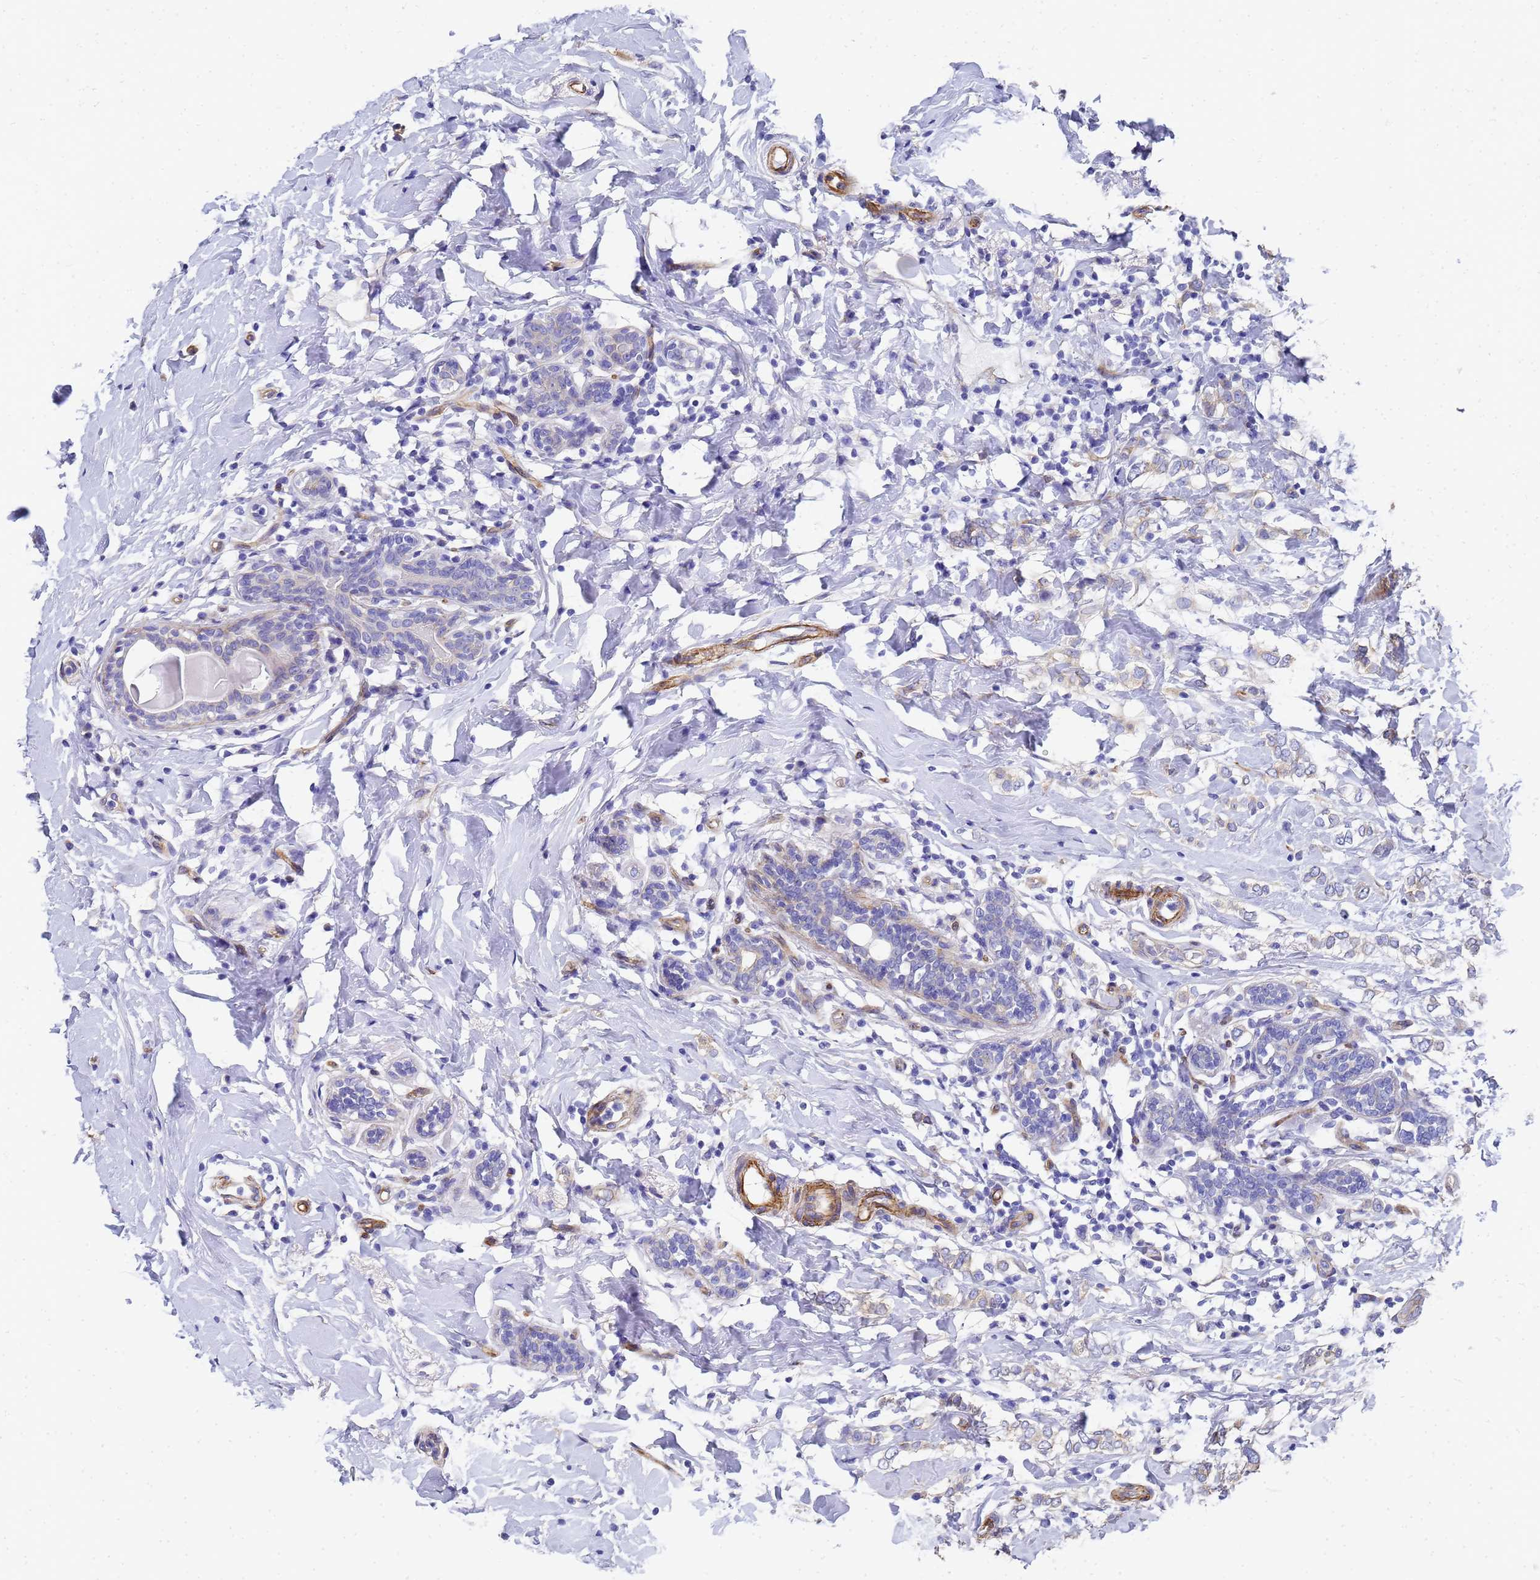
{"staining": {"intensity": "negative", "quantity": "none", "location": "none"}, "tissue": "breast cancer", "cell_type": "Tumor cells", "image_type": "cancer", "snomed": [{"axis": "morphology", "description": "Normal tissue, NOS"}, {"axis": "morphology", "description": "Lobular carcinoma"}, {"axis": "topography", "description": "Breast"}], "caption": "The image reveals no significant staining in tumor cells of breast cancer.", "gene": "TUBB1", "patient": {"sex": "female", "age": 47}}